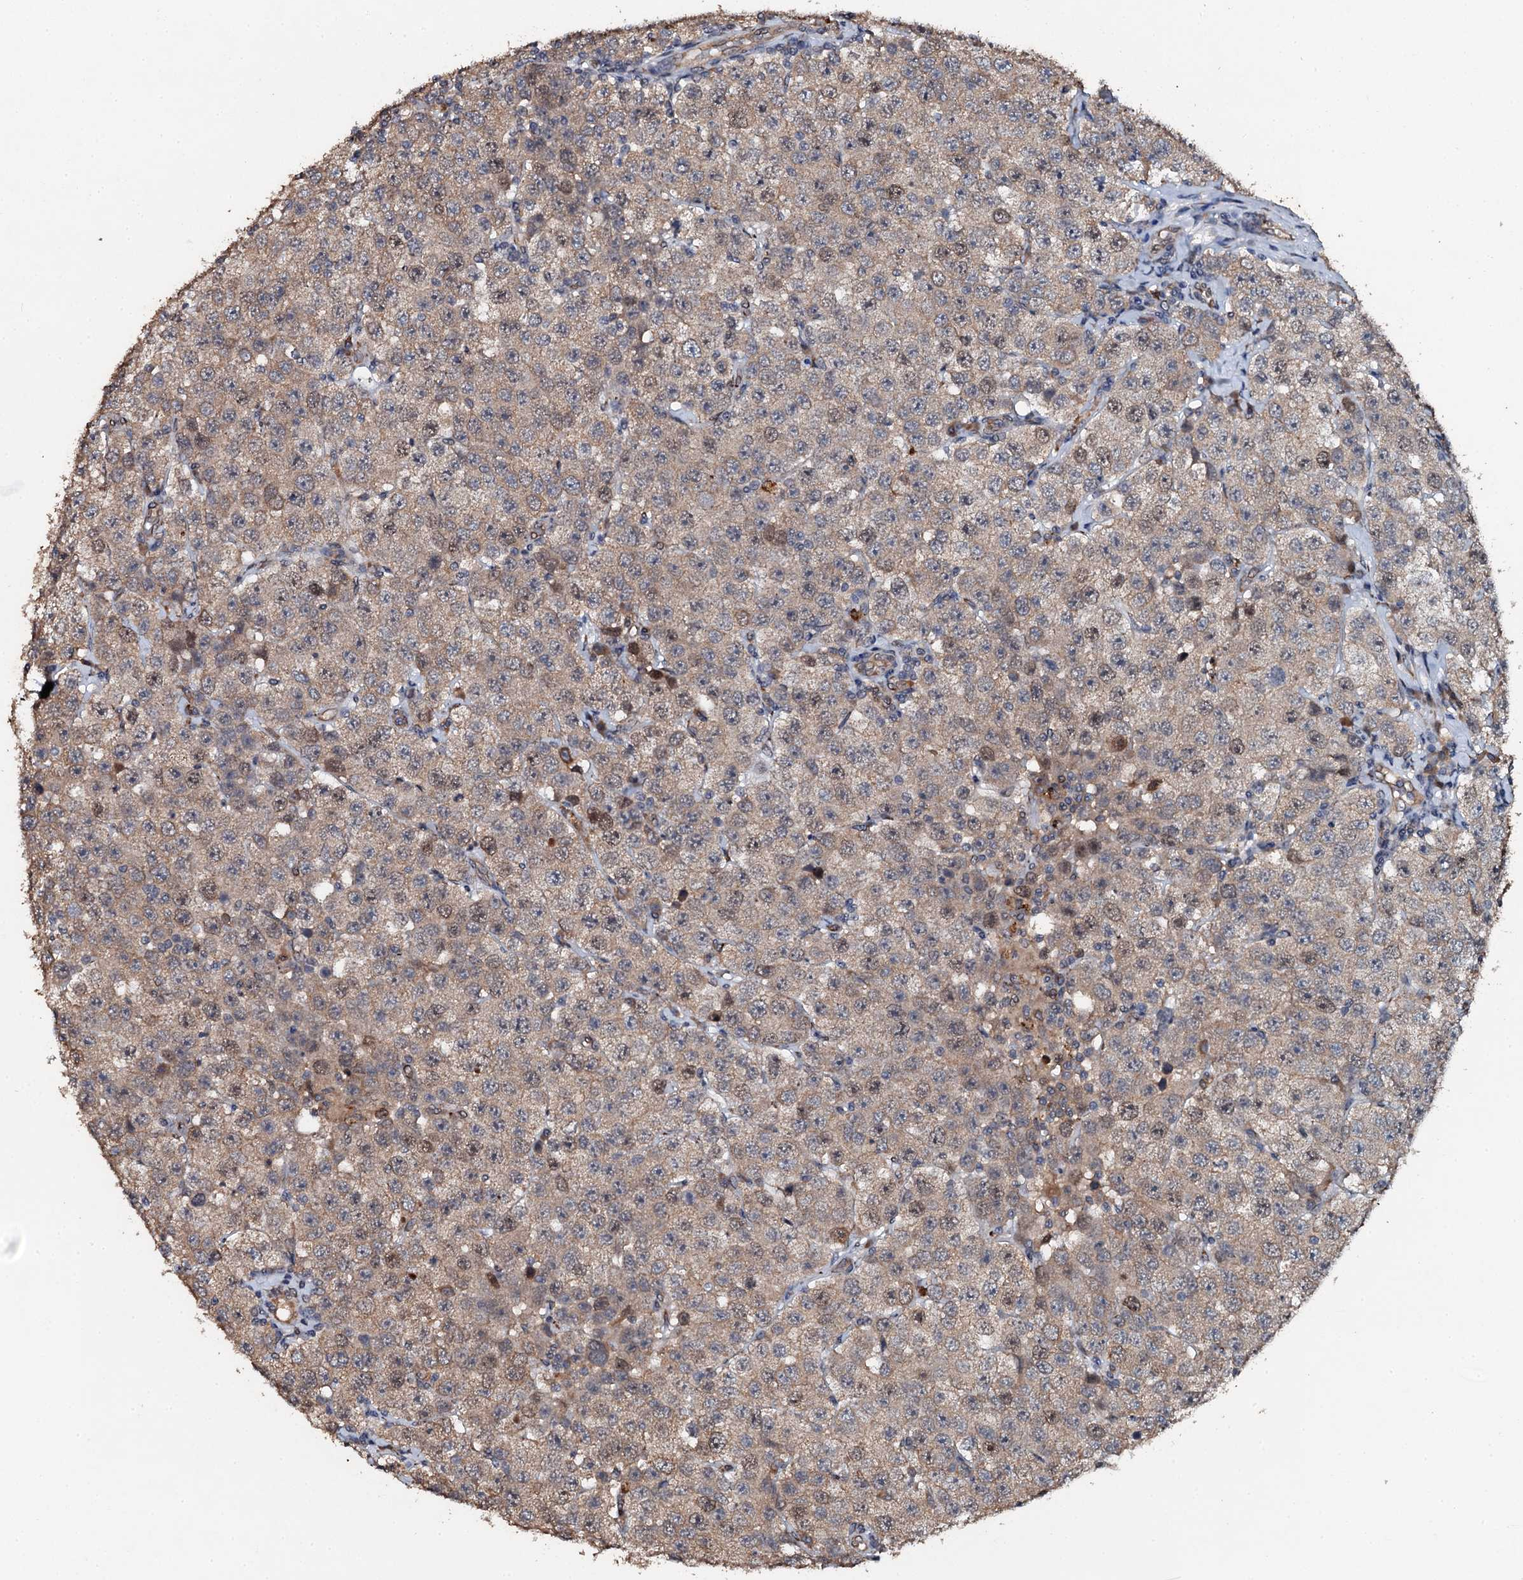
{"staining": {"intensity": "weak", "quantity": ">75%", "location": "cytoplasmic/membranous"}, "tissue": "testis cancer", "cell_type": "Tumor cells", "image_type": "cancer", "snomed": [{"axis": "morphology", "description": "Seminoma, NOS"}, {"axis": "topography", "description": "Testis"}], "caption": "Immunohistochemical staining of human testis seminoma demonstrates low levels of weak cytoplasmic/membranous protein expression in about >75% of tumor cells. The protein of interest is stained brown, and the nuclei are stained in blue (DAB IHC with brightfield microscopy, high magnification).", "gene": "ADAMTS10", "patient": {"sex": "male", "age": 28}}